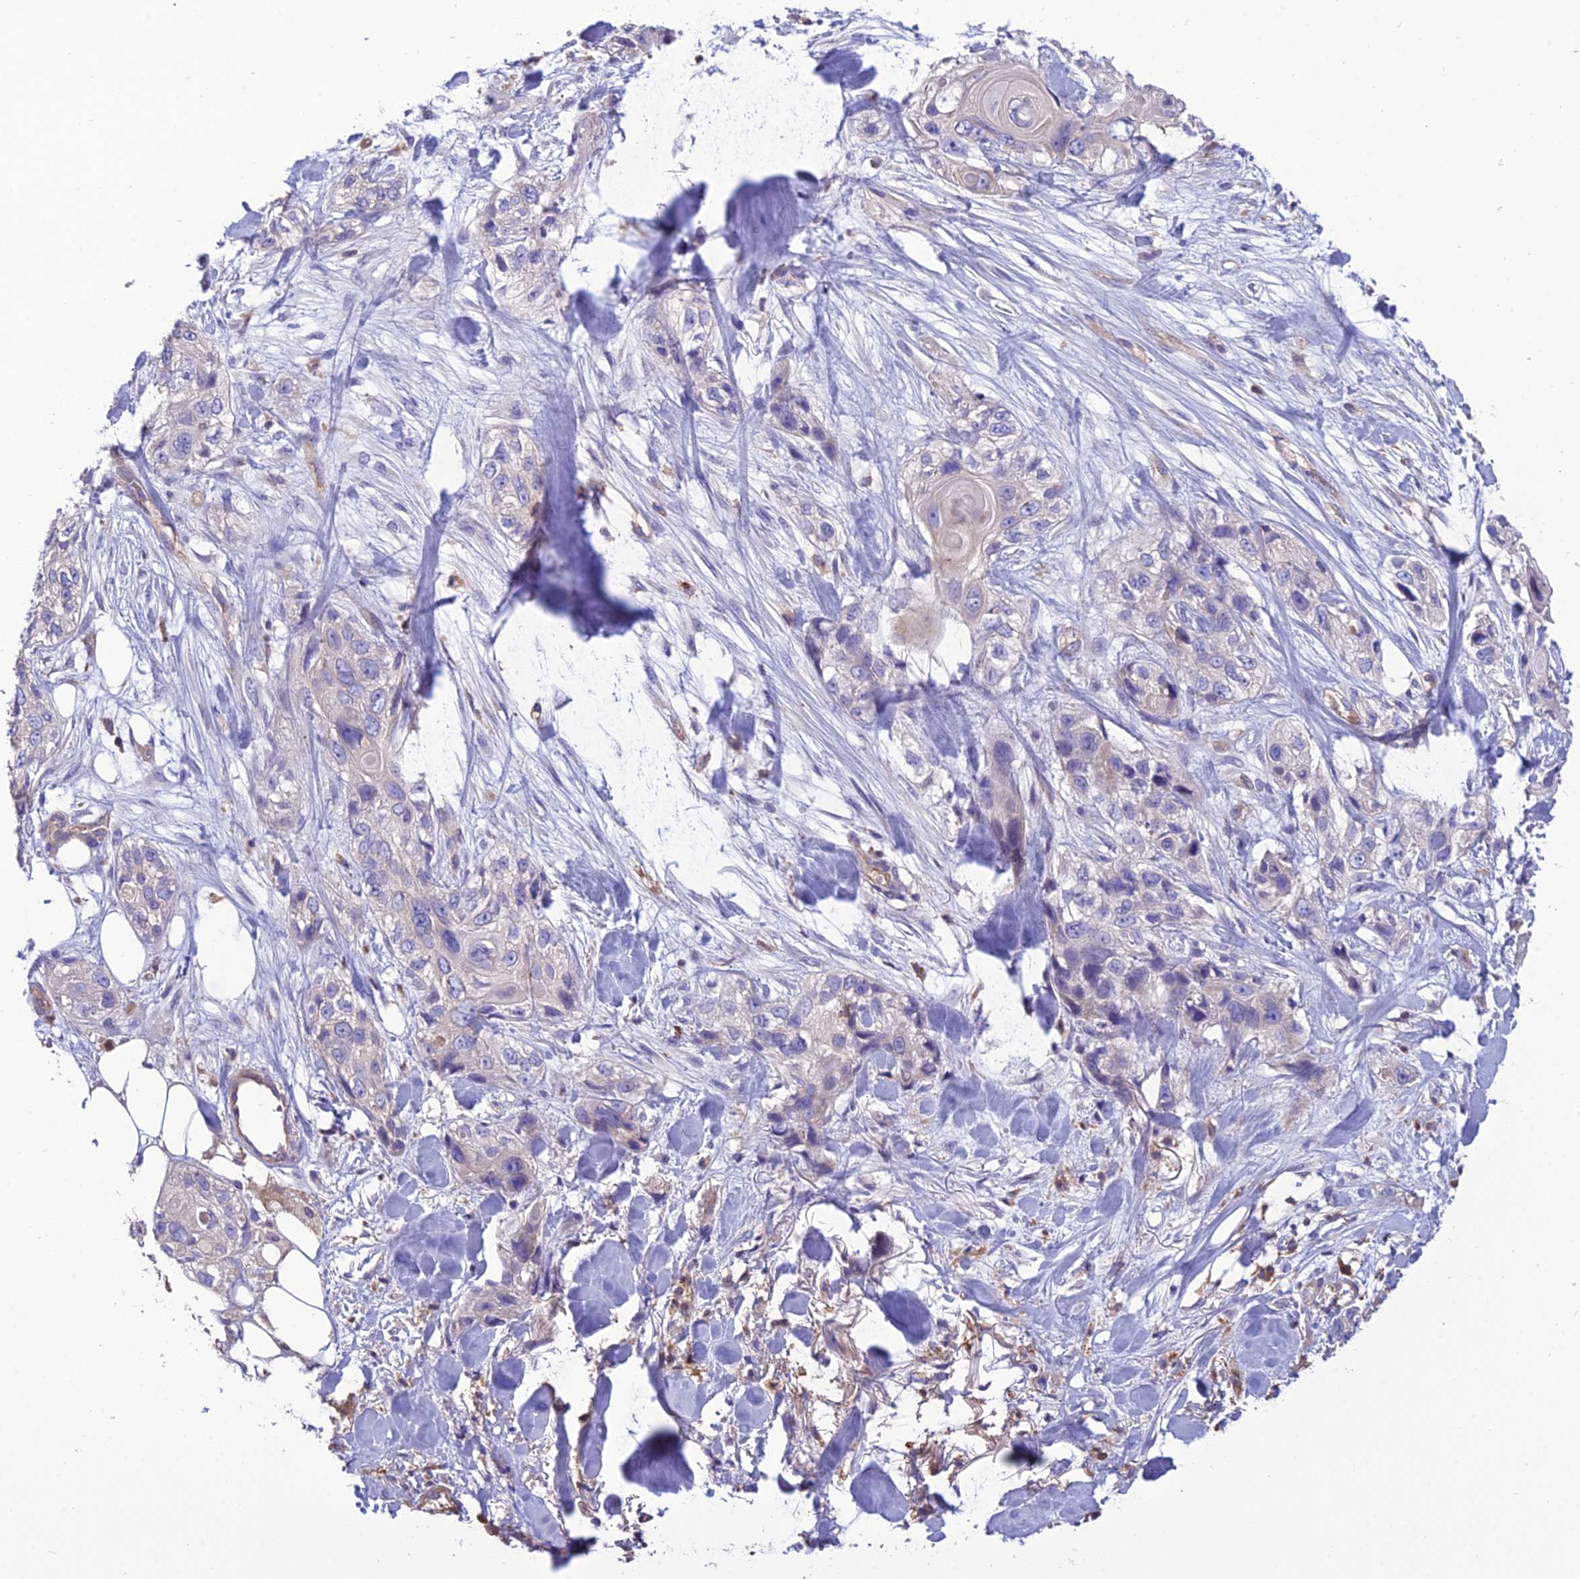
{"staining": {"intensity": "negative", "quantity": "none", "location": "none"}, "tissue": "skin cancer", "cell_type": "Tumor cells", "image_type": "cancer", "snomed": [{"axis": "morphology", "description": "Normal tissue, NOS"}, {"axis": "morphology", "description": "Squamous cell carcinoma, NOS"}, {"axis": "topography", "description": "Skin"}], "caption": "This is an IHC micrograph of human skin cancer. There is no positivity in tumor cells.", "gene": "MIOS", "patient": {"sex": "male", "age": 72}}